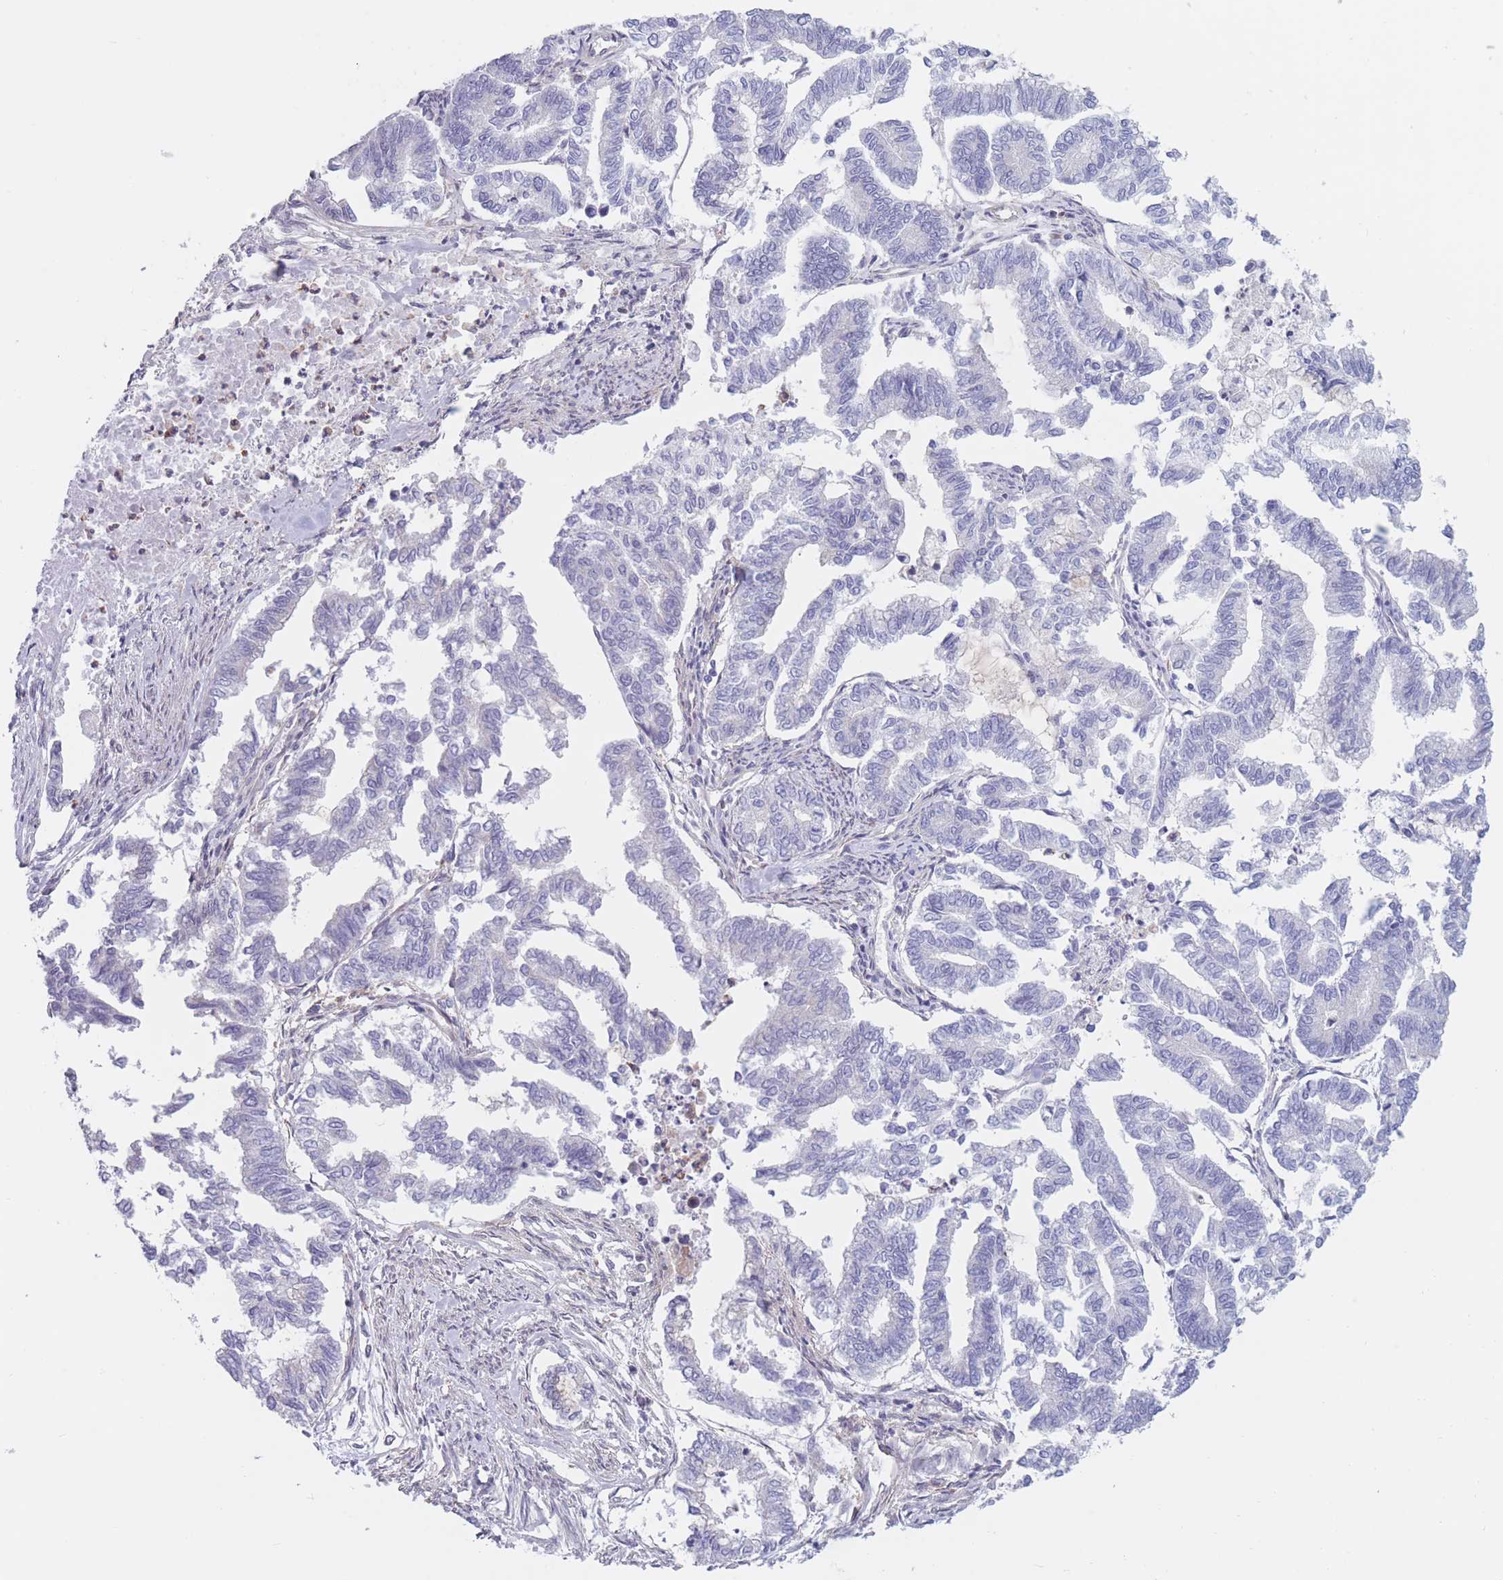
{"staining": {"intensity": "negative", "quantity": "none", "location": "none"}, "tissue": "endometrial cancer", "cell_type": "Tumor cells", "image_type": "cancer", "snomed": [{"axis": "morphology", "description": "Adenocarcinoma, NOS"}, {"axis": "topography", "description": "Endometrium"}], "caption": "Tumor cells show no significant protein positivity in endometrial adenocarcinoma. (DAB immunohistochemistry with hematoxylin counter stain).", "gene": "PODXL", "patient": {"sex": "female", "age": 79}}